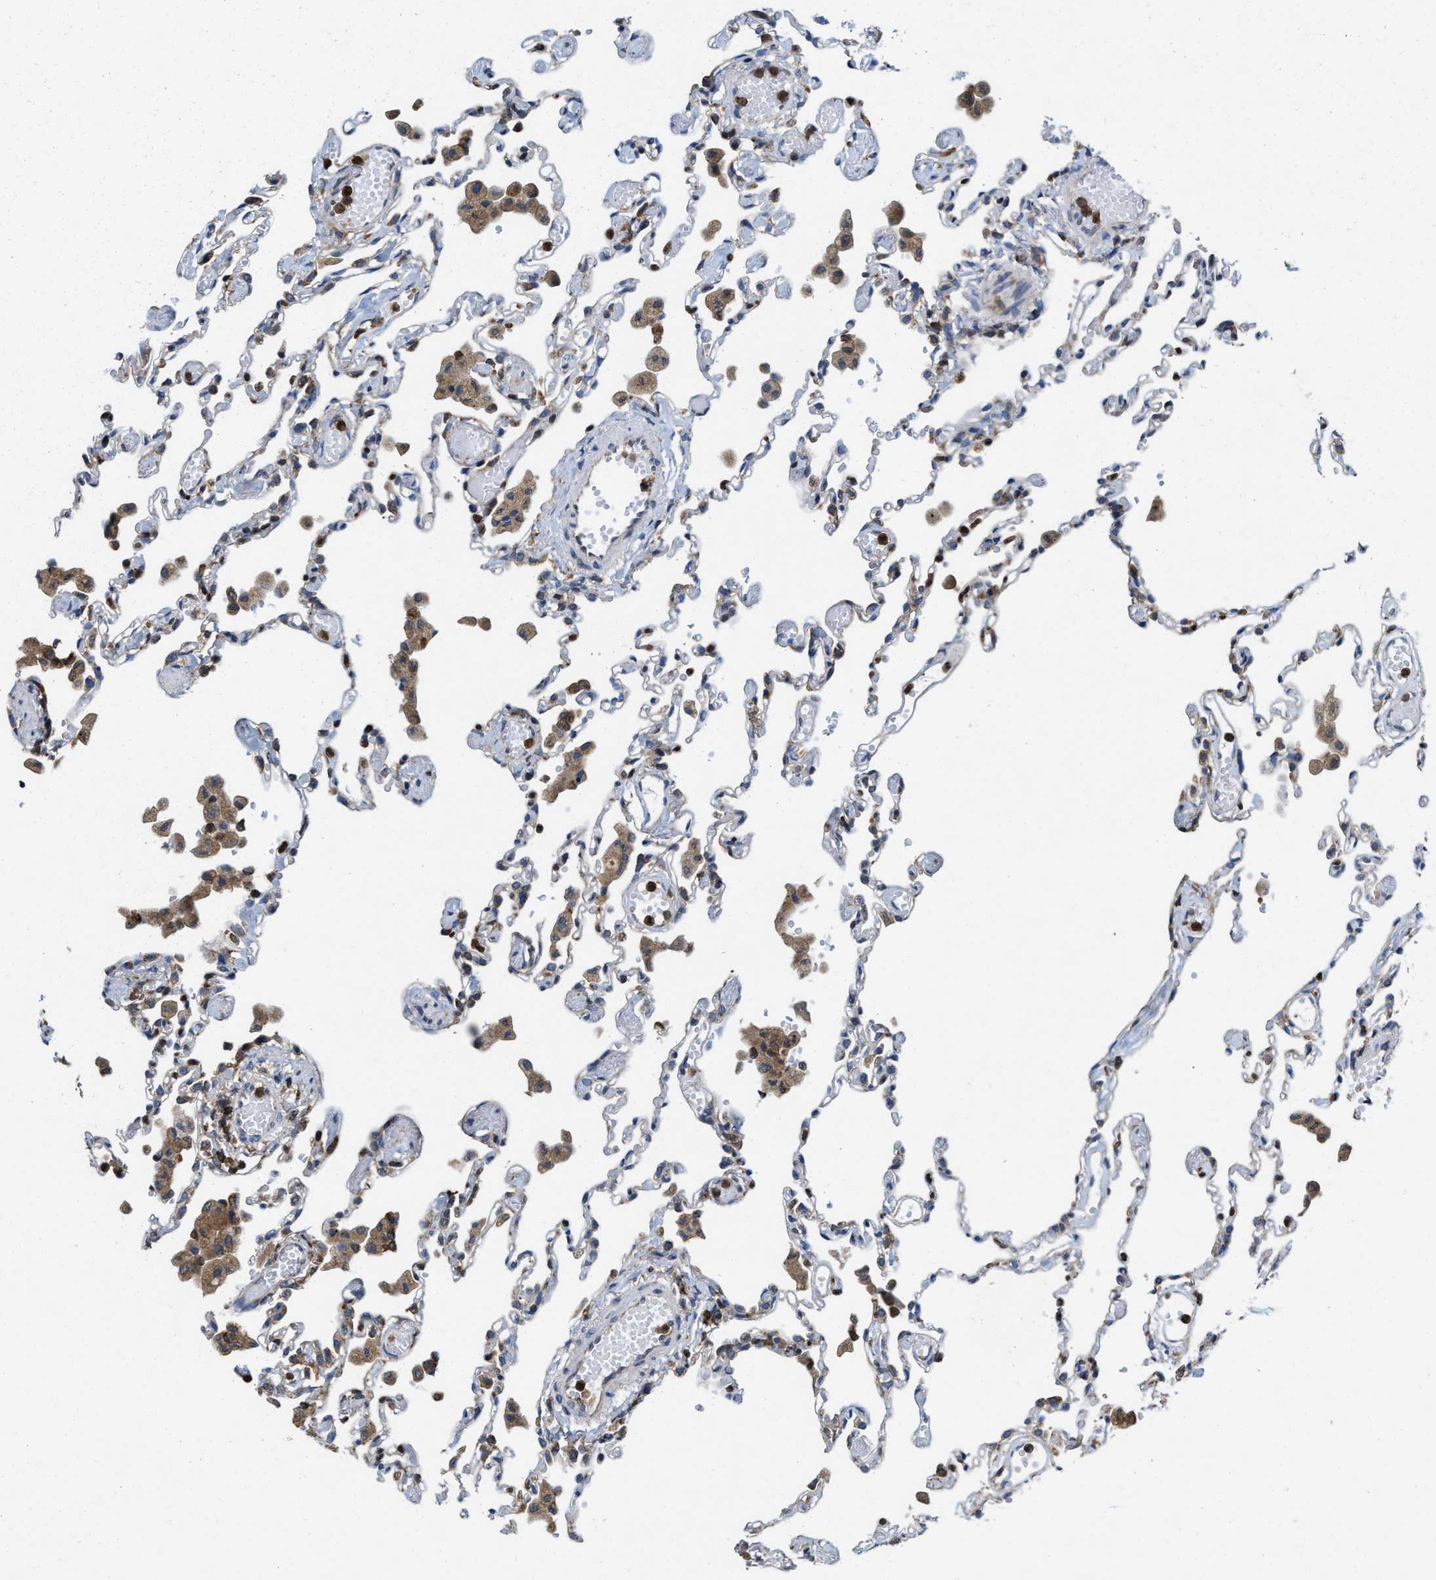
{"staining": {"intensity": "negative", "quantity": "none", "location": "none"}, "tissue": "lung", "cell_type": "Alveolar cells", "image_type": "normal", "snomed": [{"axis": "morphology", "description": "Normal tissue, NOS"}, {"axis": "topography", "description": "Bronchus"}, {"axis": "topography", "description": "Lung"}], "caption": "The IHC photomicrograph has no significant staining in alveolar cells of lung.", "gene": "FGD3", "patient": {"sex": "female", "age": 49}}